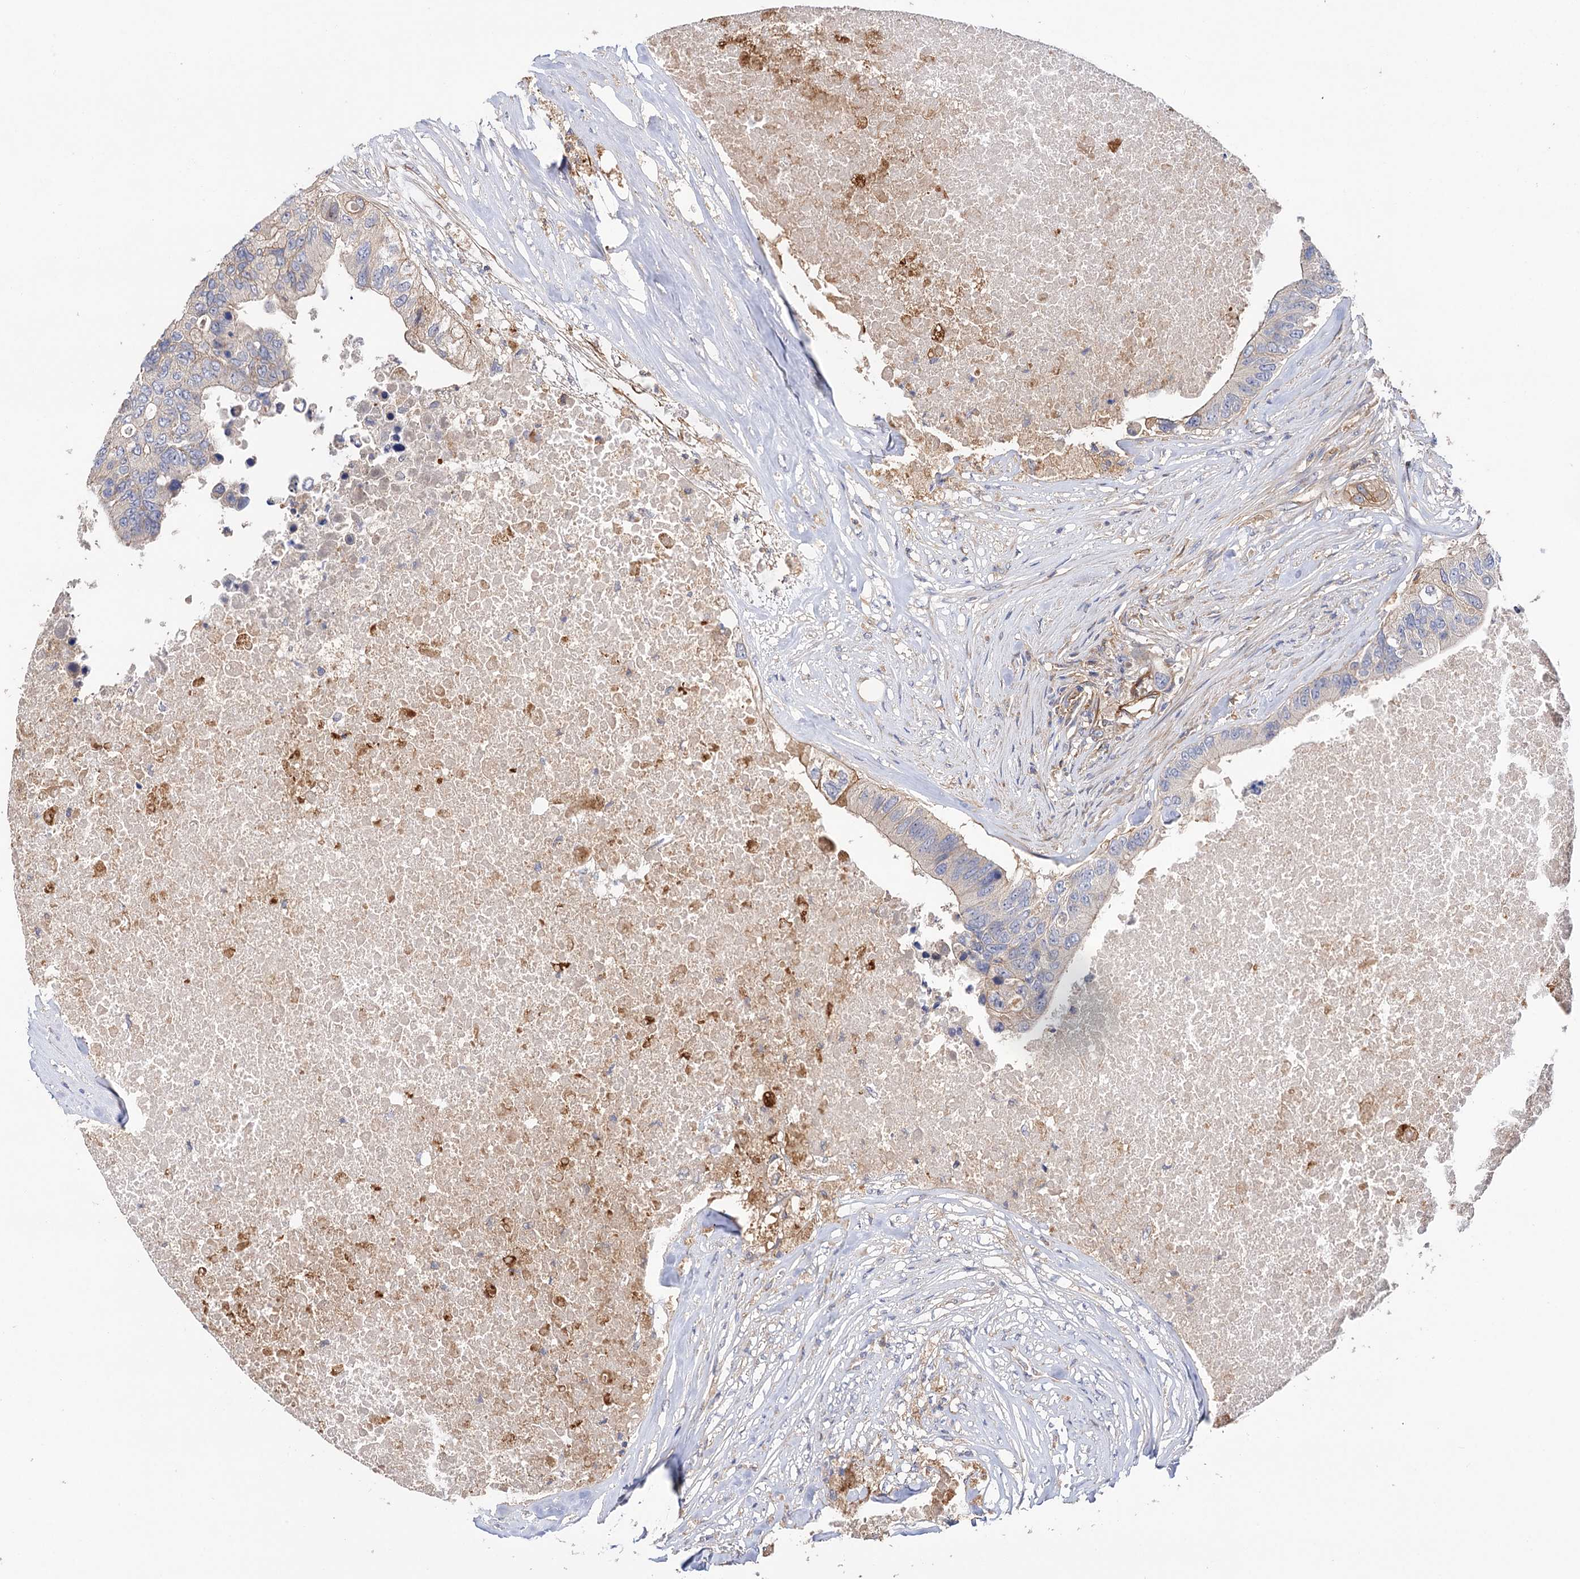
{"staining": {"intensity": "weak", "quantity": "<25%", "location": "cytoplasmic/membranous"}, "tissue": "colorectal cancer", "cell_type": "Tumor cells", "image_type": "cancer", "snomed": [{"axis": "morphology", "description": "Adenocarcinoma, NOS"}, {"axis": "topography", "description": "Colon"}], "caption": "There is no significant expression in tumor cells of colorectal cancer (adenocarcinoma).", "gene": "CSAD", "patient": {"sex": "male", "age": 71}}